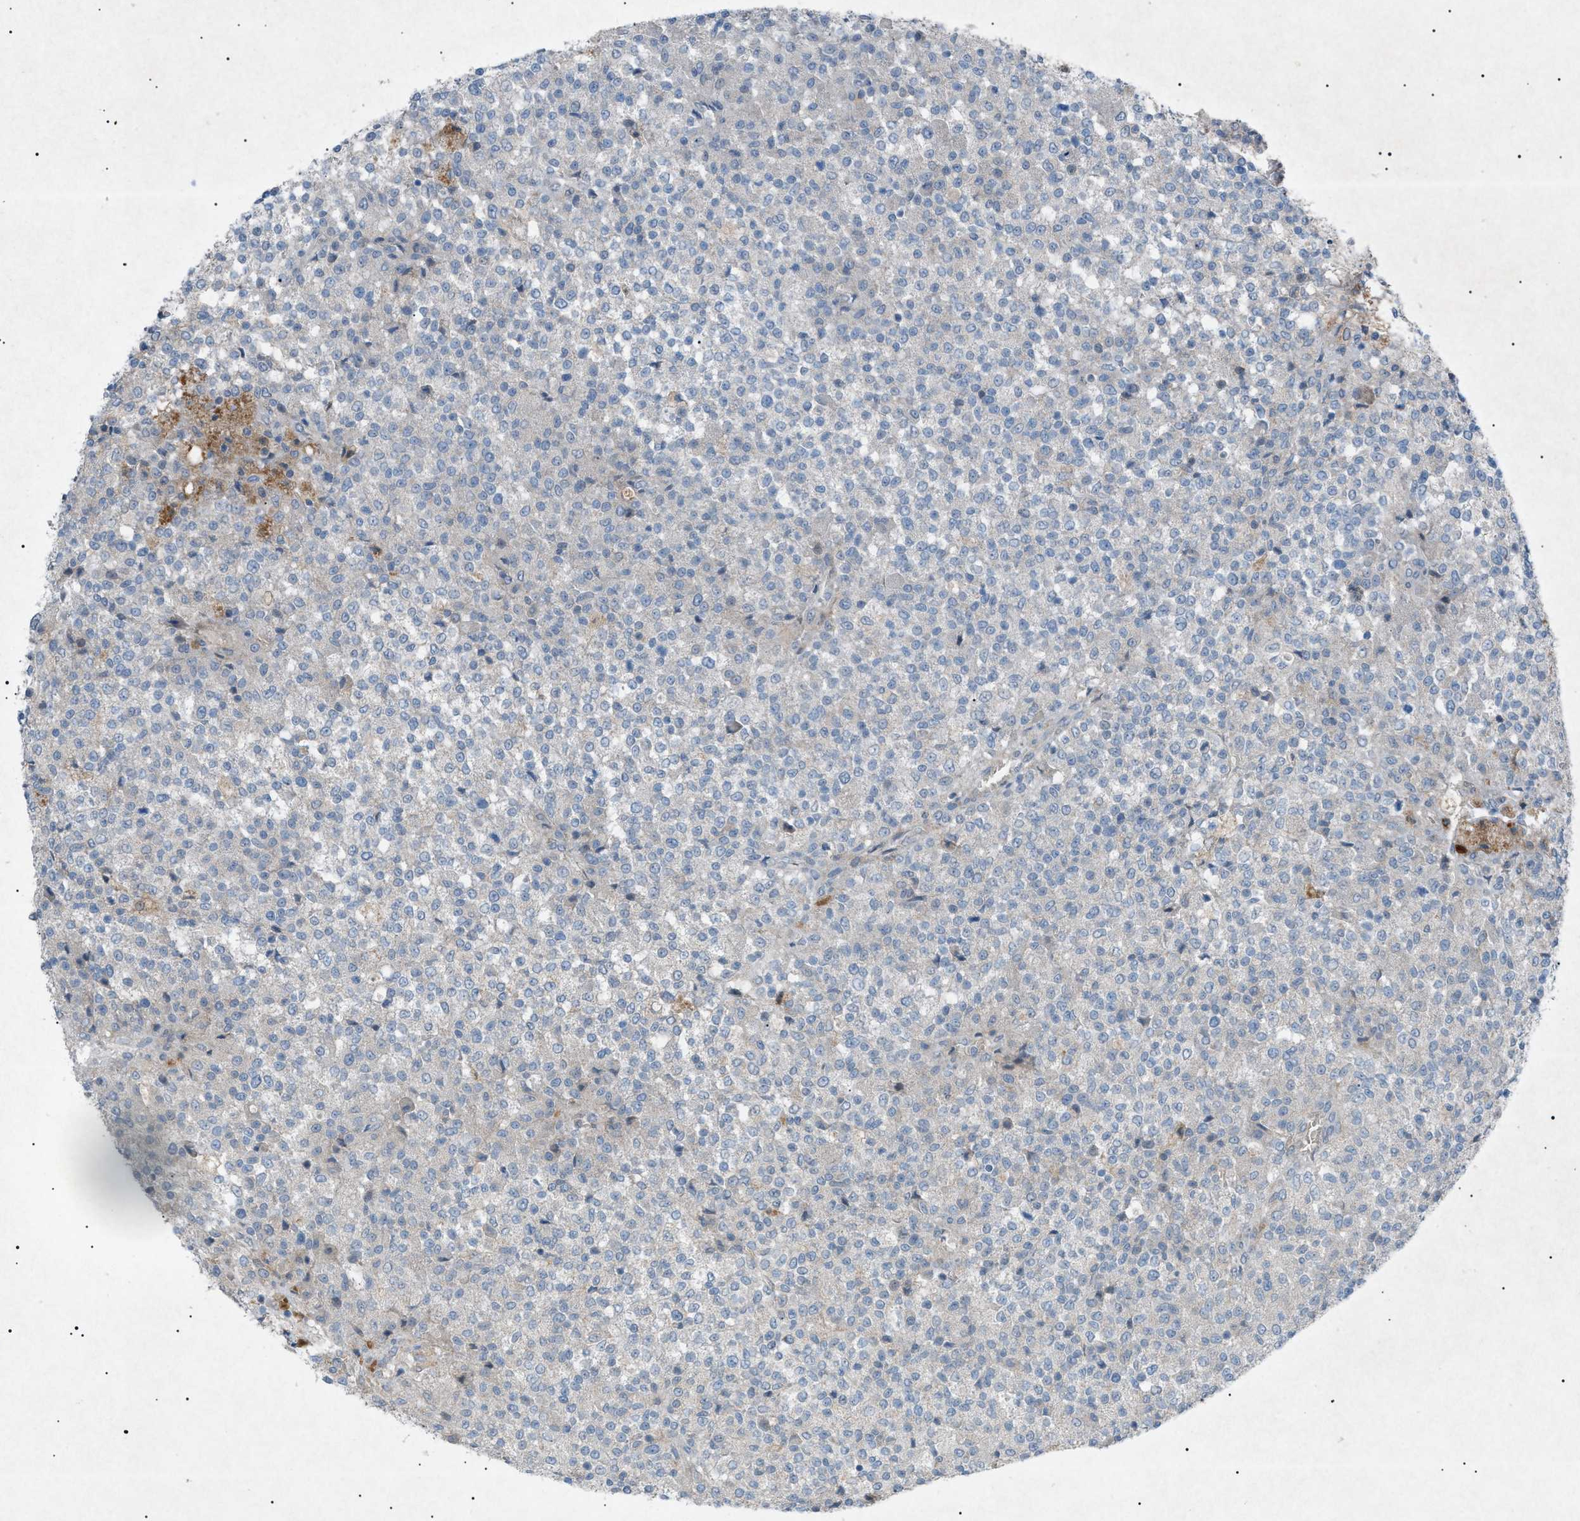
{"staining": {"intensity": "negative", "quantity": "none", "location": "none"}, "tissue": "testis cancer", "cell_type": "Tumor cells", "image_type": "cancer", "snomed": [{"axis": "morphology", "description": "Seminoma, NOS"}, {"axis": "topography", "description": "Testis"}], "caption": "There is no significant staining in tumor cells of testis cancer (seminoma).", "gene": "BTK", "patient": {"sex": "male", "age": 59}}